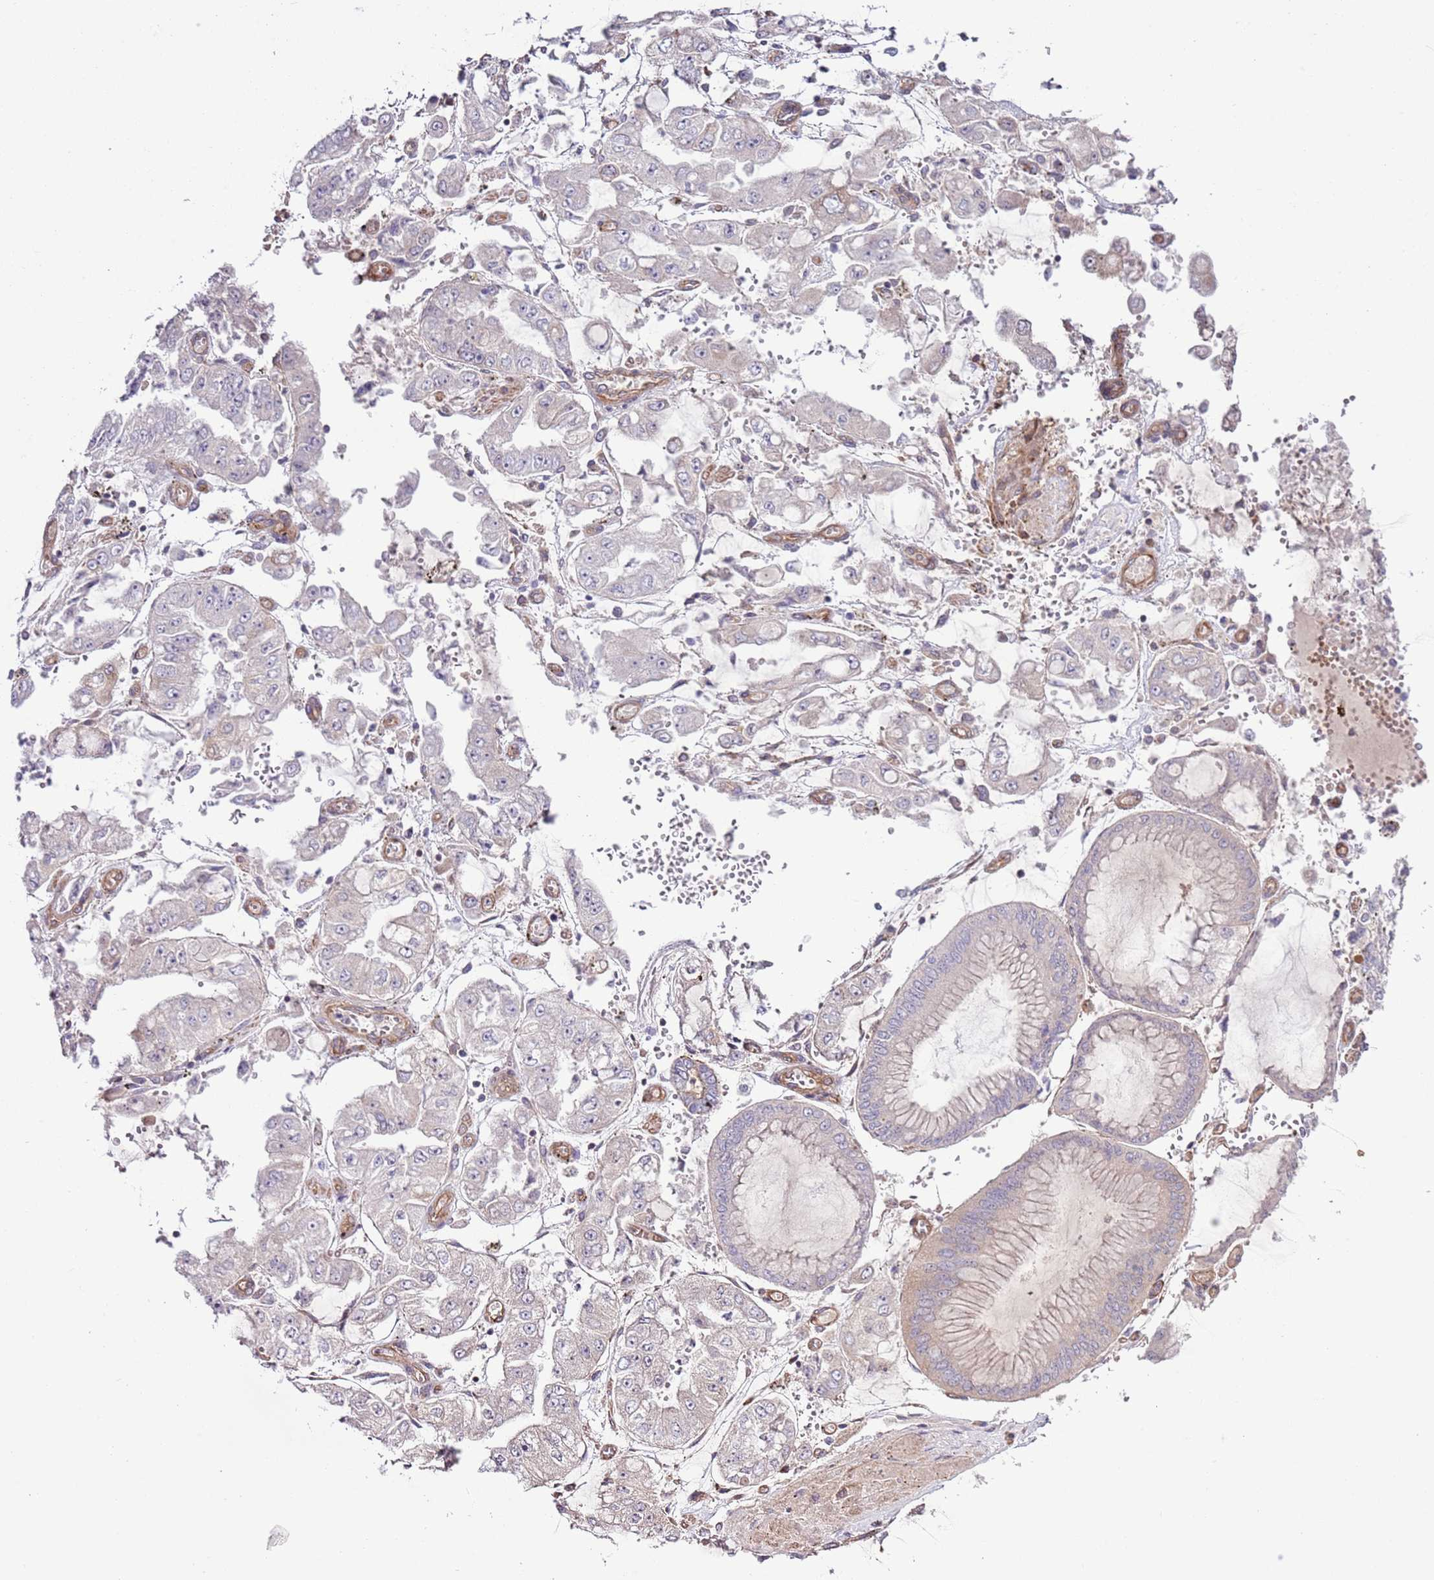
{"staining": {"intensity": "negative", "quantity": "none", "location": "none"}, "tissue": "stomach cancer", "cell_type": "Tumor cells", "image_type": "cancer", "snomed": [{"axis": "morphology", "description": "Adenocarcinoma, NOS"}, {"axis": "topography", "description": "Stomach"}], "caption": "Image shows no protein positivity in tumor cells of stomach adenocarcinoma tissue. (Stains: DAB immunohistochemistry (IHC) with hematoxylin counter stain, Microscopy: brightfield microscopy at high magnification).", "gene": "LPIN2", "patient": {"sex": "male", "age": 76}}